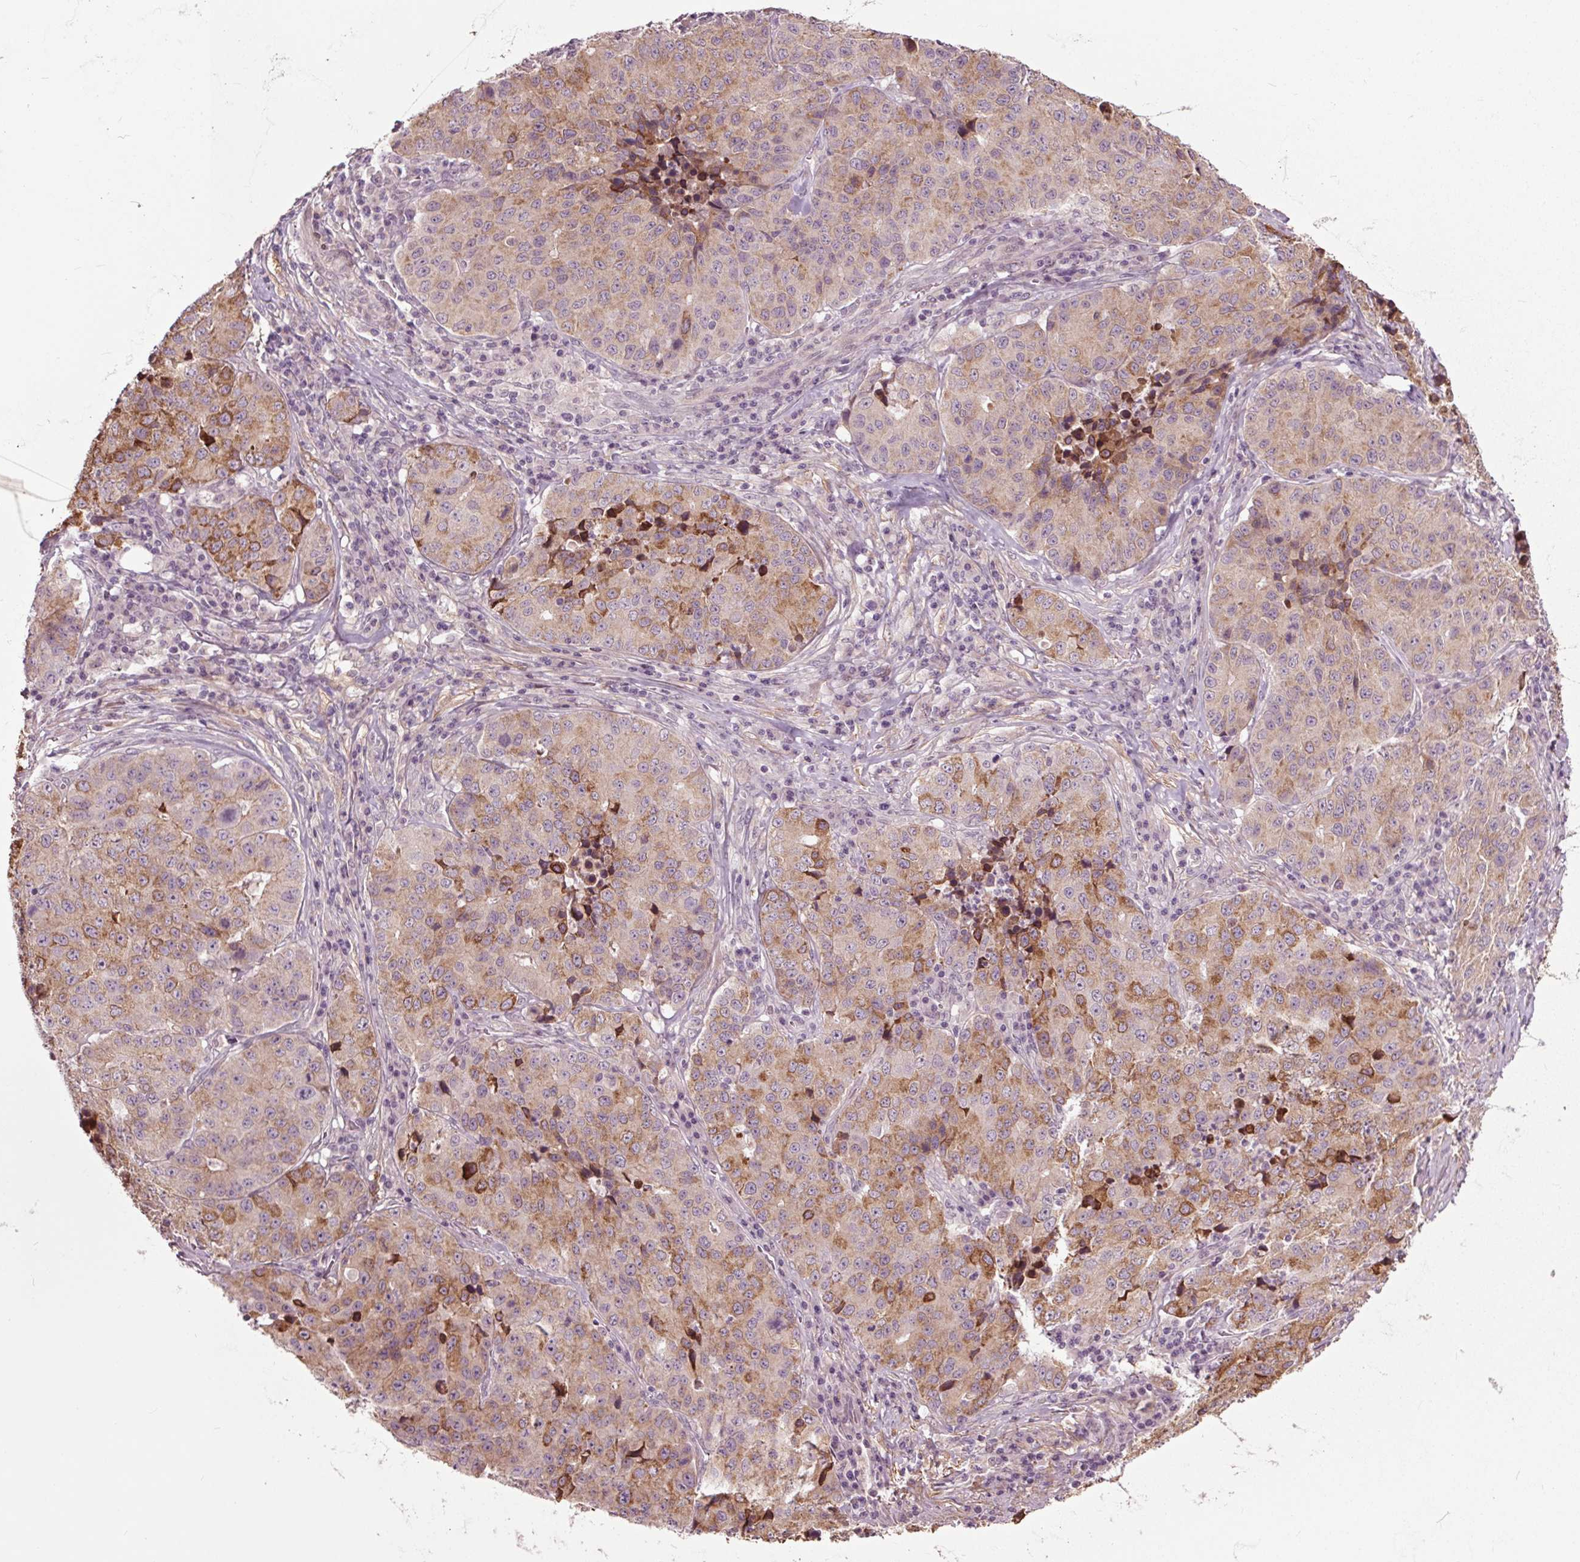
{"staining": {"intensity": "moderate", "quantity": "25%-75%", "location": "cytoplasmic/membranous"}, "tissue": "stomach cancer", "cell_type": "Tumor cells", "image_type": "cancer", "snomed": [{"axis": "morphology", "description": "Adenocarcinoma, NOS"}, {"axis": "topography", "description": "Stomach"}], "caption": "Protein expression analysis of adenocarcinoma (stomach) demonstrates moderate cytoplasmic/membranous staining in approximately 25%-75% of tumor cells.", "gene": "HAUS5", "patient": {"sex": "male", "age": 71}}